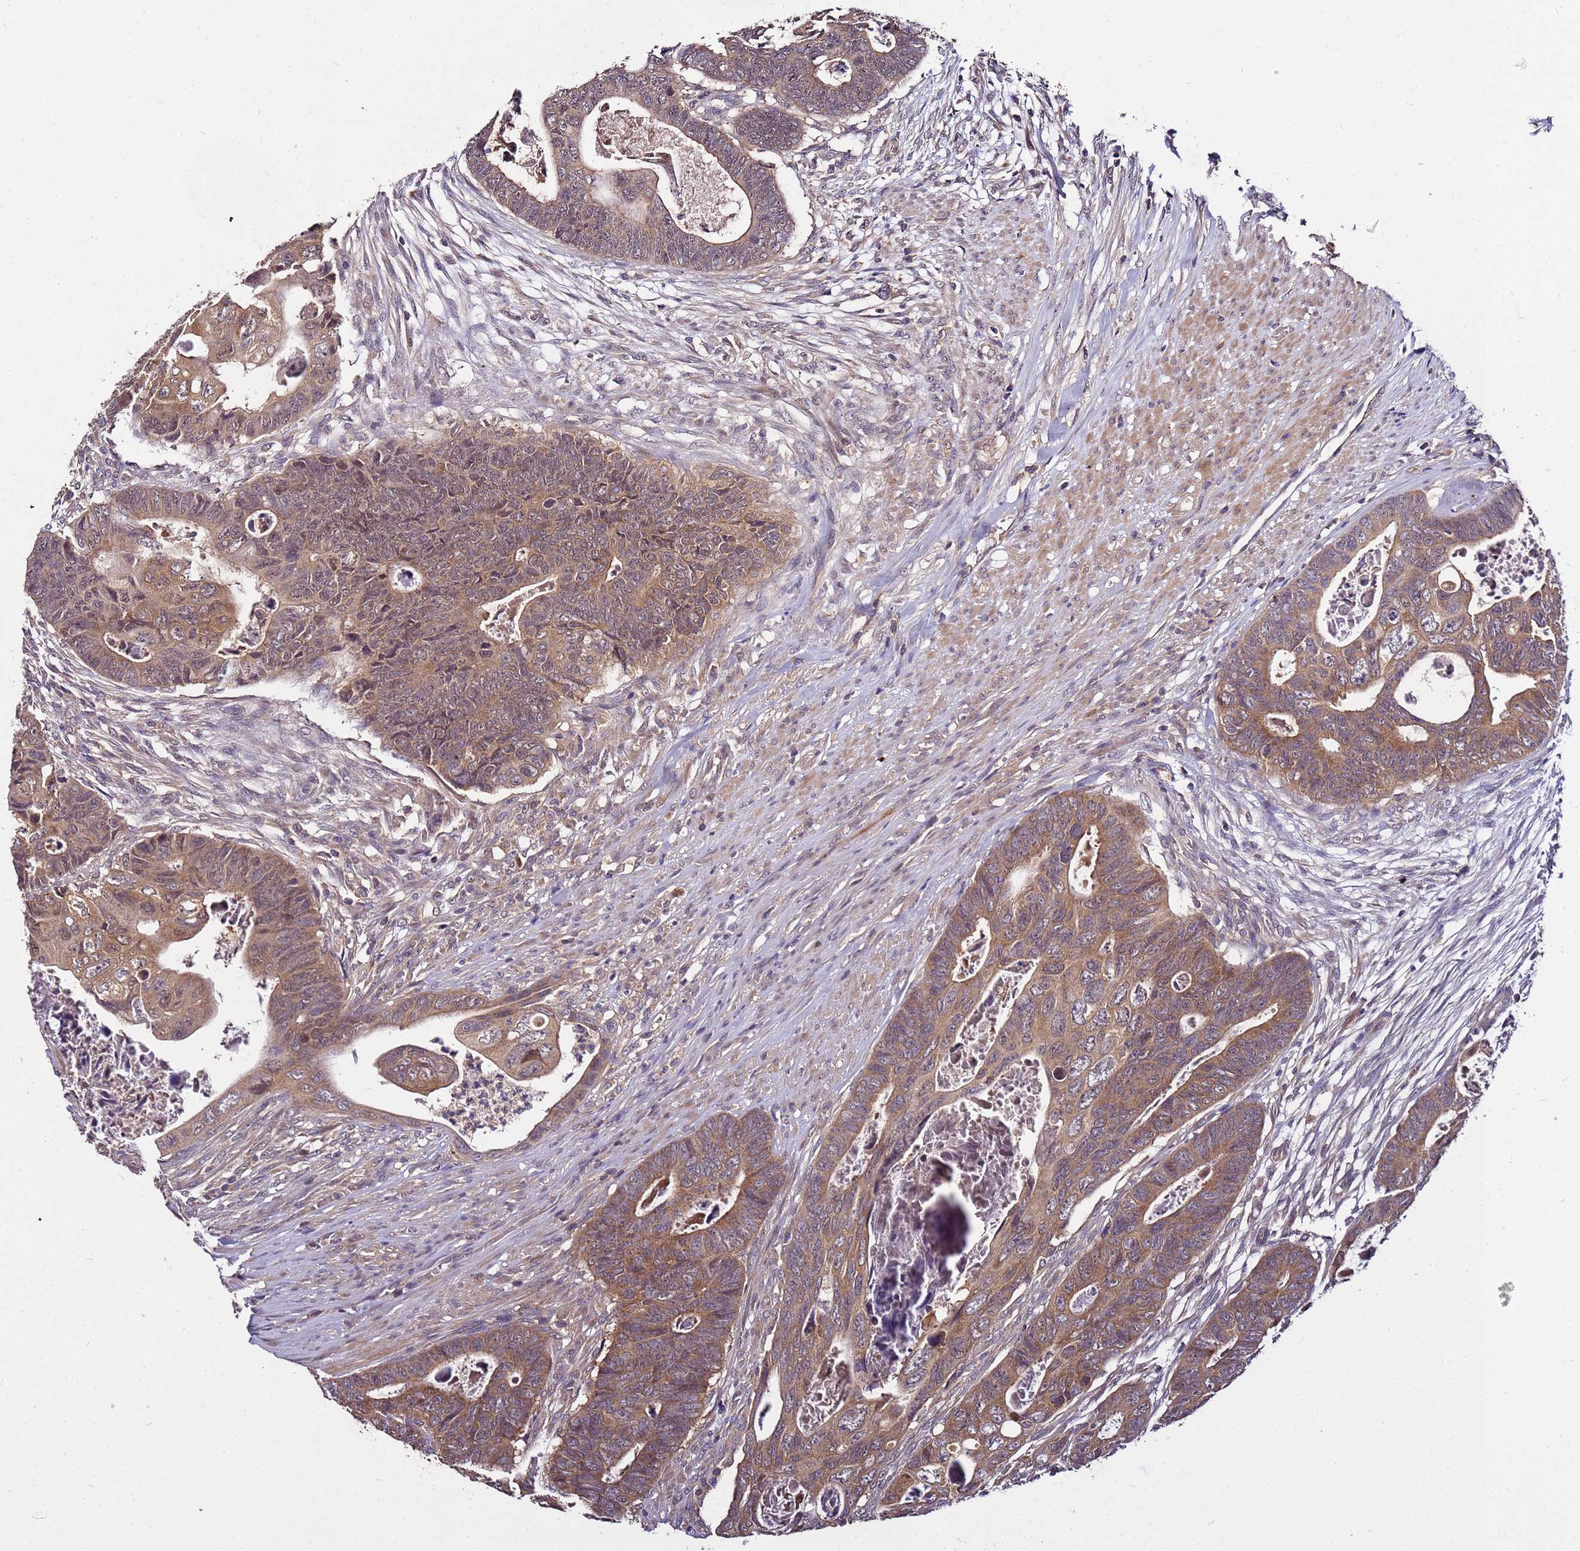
{"staining": {"intensity": "moderate", "quantity": ">75%", "location": "cytoplasmic/membranous"}, "tissue": "colorectal cancer", "cell_type": "Tumor cells", "image_type": "cancer", "snomed": [{"axis": "morphology", "description": "Adenocarcinoma, NOS"}, {"axis": "topography", "description": "Rectum"}], "caption": "Human colorectal cancer (adenocarcinoma) stained with a brown dye reveals moderate cytoplasmic/membranous positive positivity in approximately >75% of tumor cells.", "gene": "GSPT2", "patient": {"sex": "female", "age": 78}}